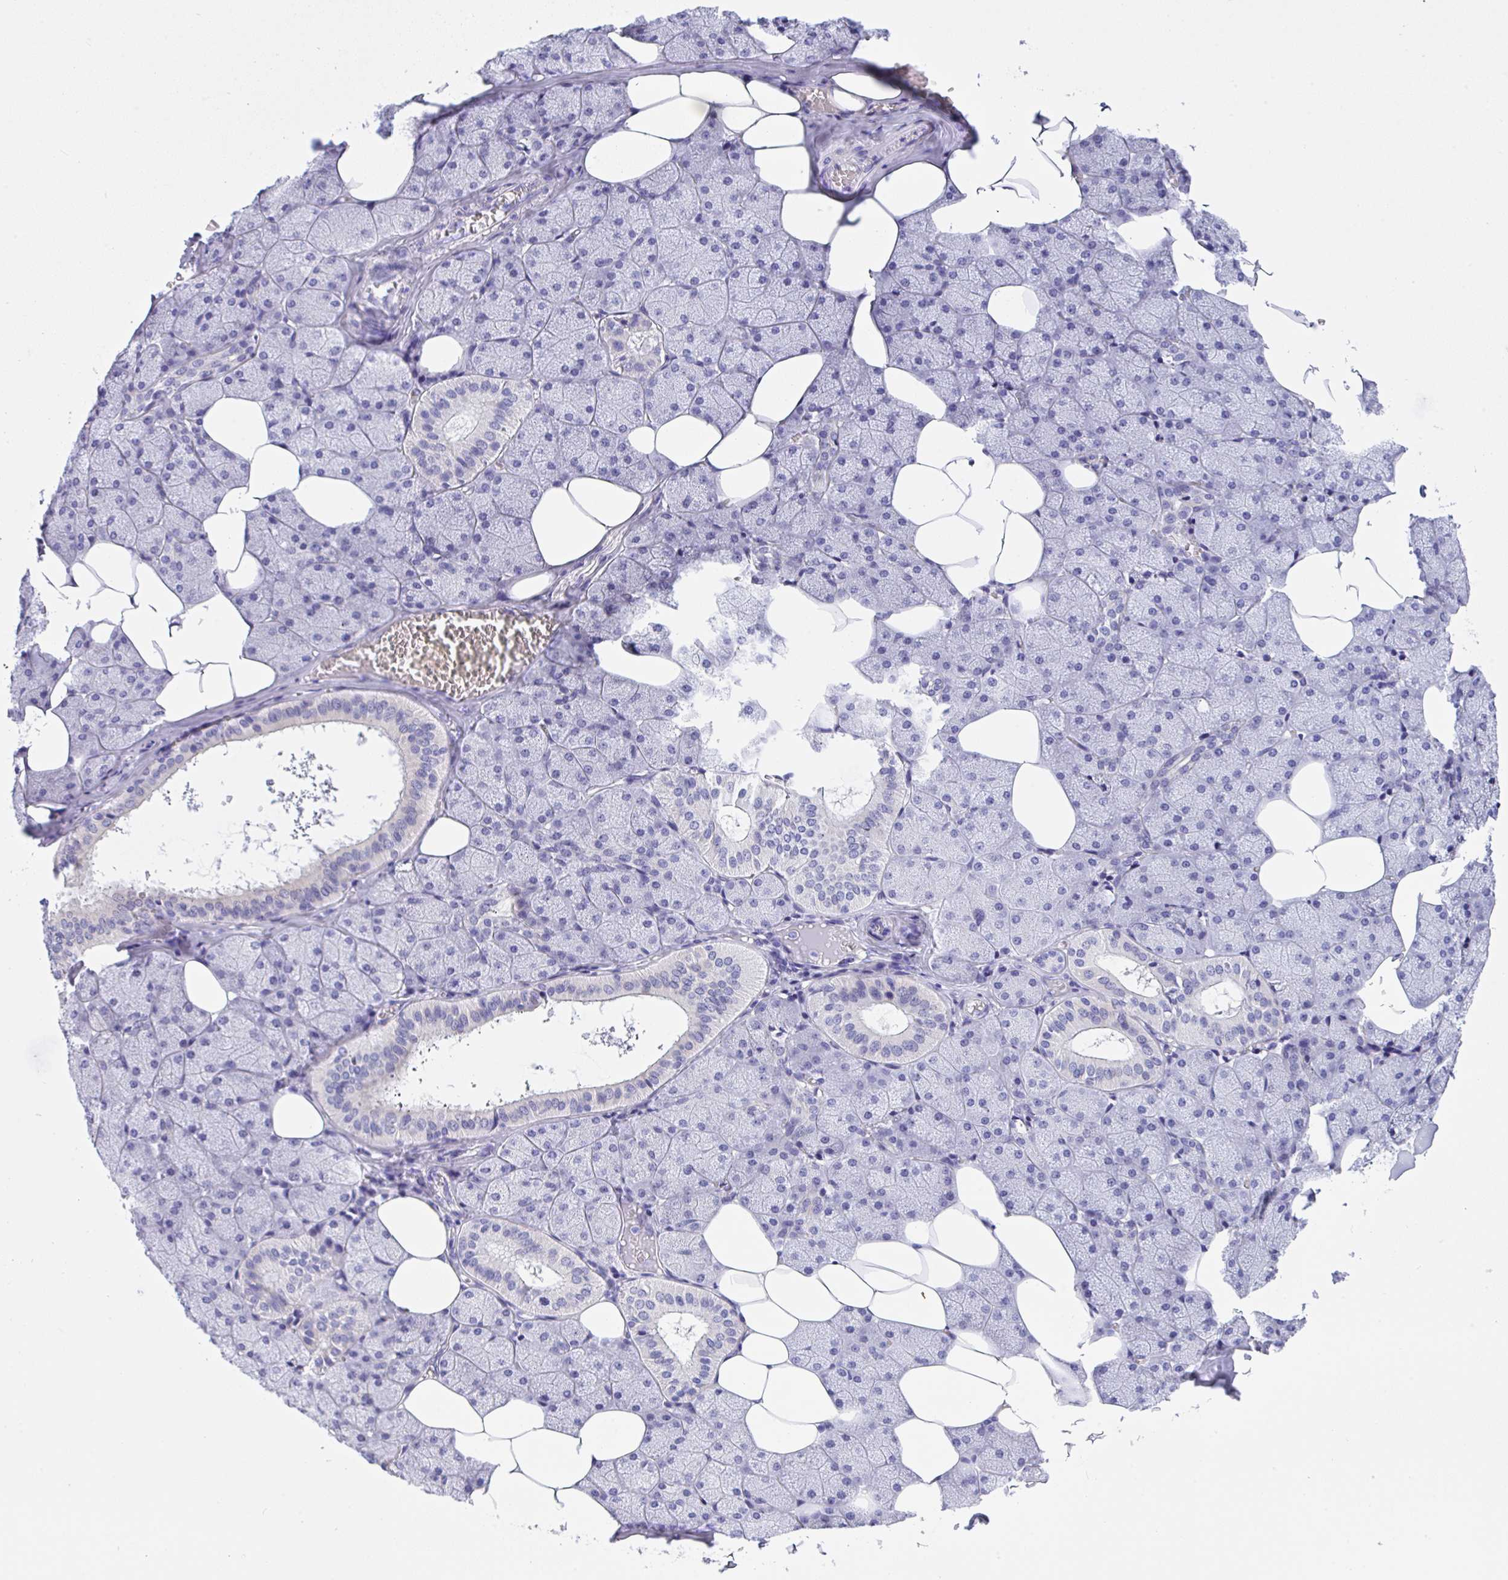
{"staining": {"intensity": "negative", "quantity": "none", "location": "none"}, "tissue": "salivary gland", "cell_type": "Glandular cells", "image_type": "normal", "snomed": [{"axis": "morphology", "description": "Normal tissue, NOS"}, {"axis": "topography", "description": "Salivary gland"}, {"axis": "topography", "description": "Peripheral nerve tissue"}], "caption": "There is no significant positivity in glandular cells of salivary gland. (DAB (3,3'-diaminobenzidine) IHC with hematoxylin counter stain).", "gene": "YBX2", "patient": {"sex": "male", "age": 38}}